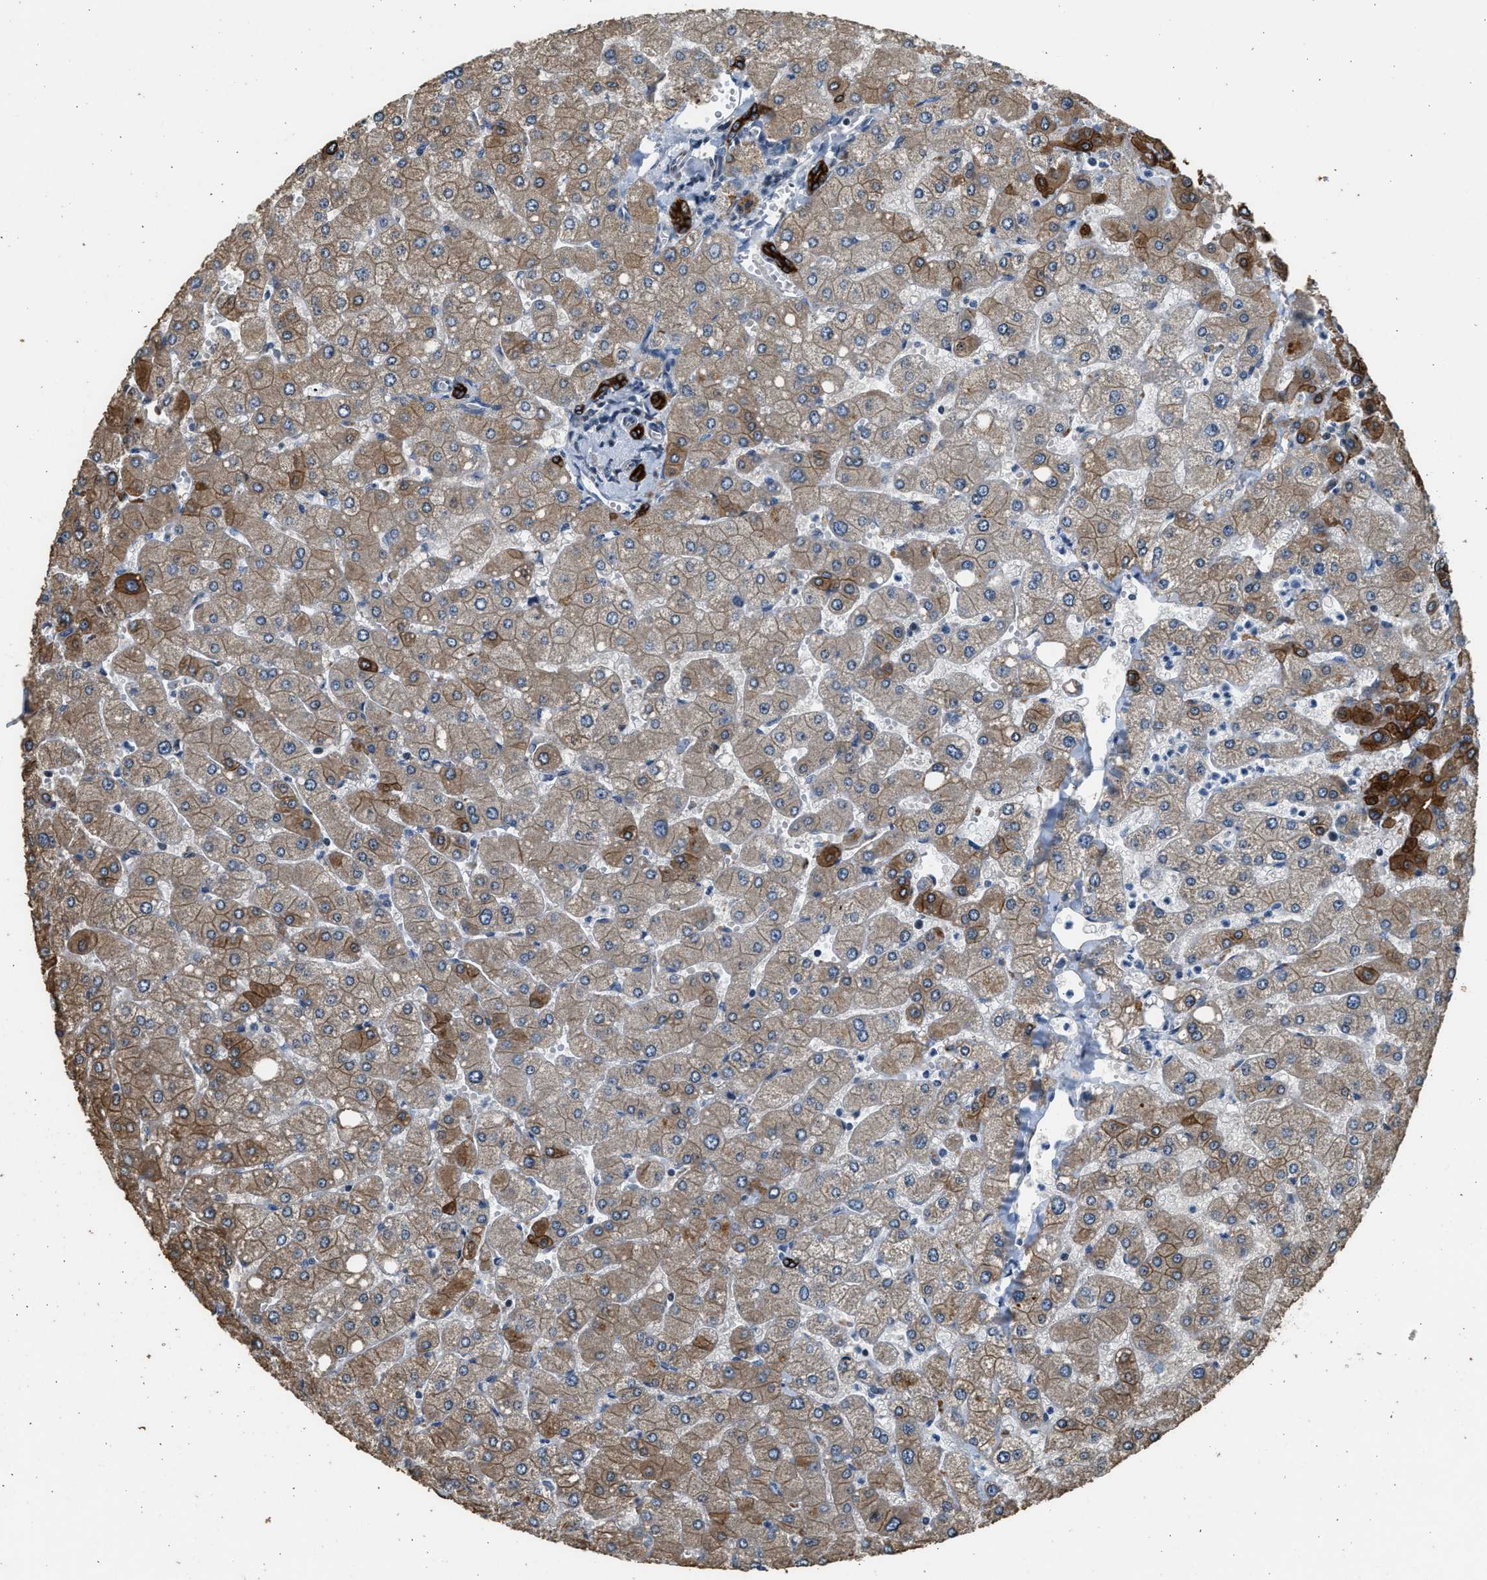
{"staining": {"intensity": "strong", "quantity": ">75%", "location": "cytoplasmic/membranous"}, "tissue": "liver", "cell_type": "Cholangiocytes", "image_type": "normal", "snomed": [{"axis": "morphology", "description": "Normal tissue, NOS"}, {"axis": "topography", "description": "Liver"}], "caption": "Liver stained for a protein displays strong cytoplasmic/membranous positivity in cholangiocytes. (DAB (3,3'-diaminobenzidine) IHC with brightfield microscopy, high magnification).", "gene": "PCLO", "patient": {"sex": "male", "age": 55}}